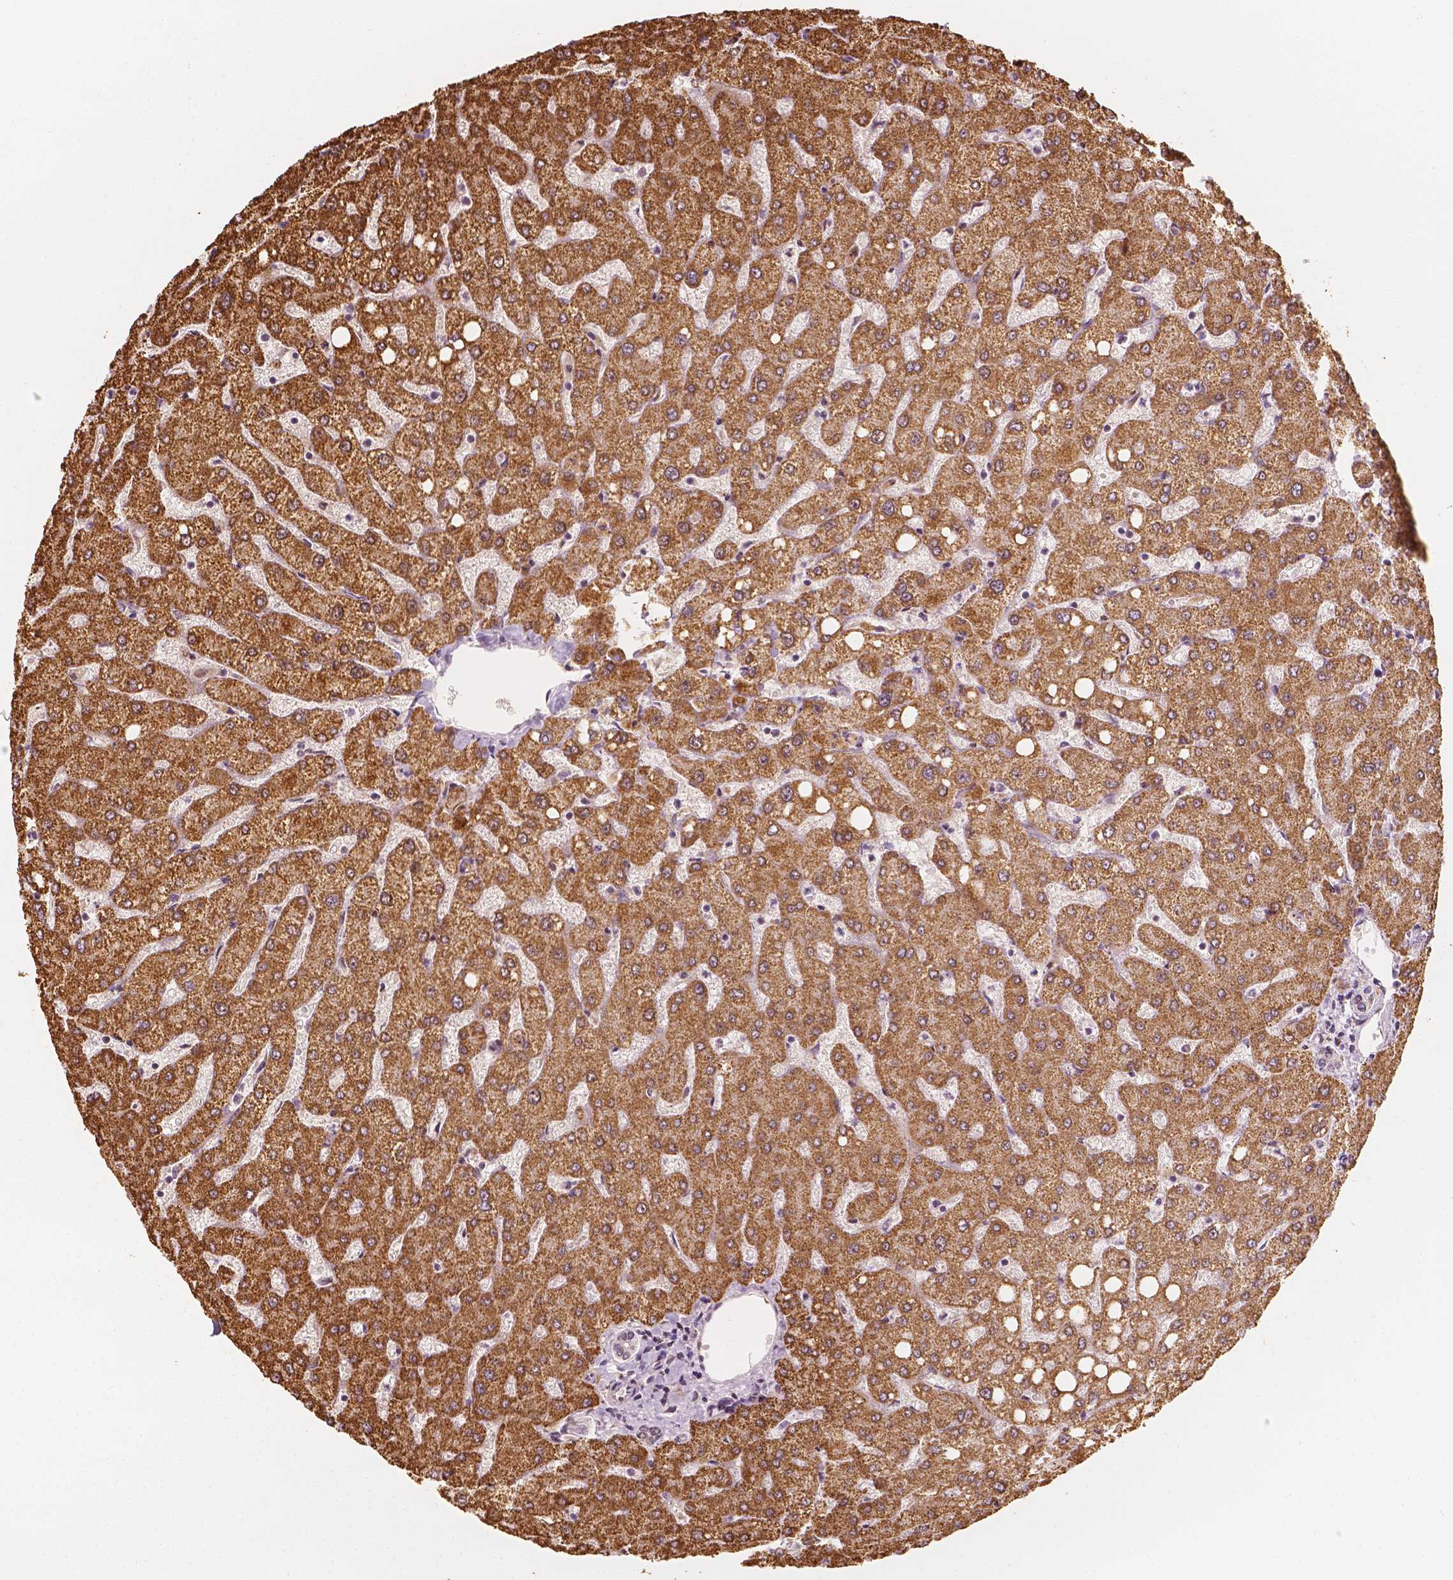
{"staining": {"intensity": "weak", "quantity": "25%-75%", "location": "nuclear"}, "tissue": "liver", "cell_type": "Cholangiocytes", "image_type": "normal", "snomed": [{"axis": "morphology", "description": "Normal tissue, NOS"}, {"axis": "topography", "description": "Liver"}], "caption": "Cholangiocytes display low levels of weak nuclear positivity in about 25%-75% of cells in benign liver.", "gene": "TBC1D17", "patient": {"sex": "female", "age": 54}}